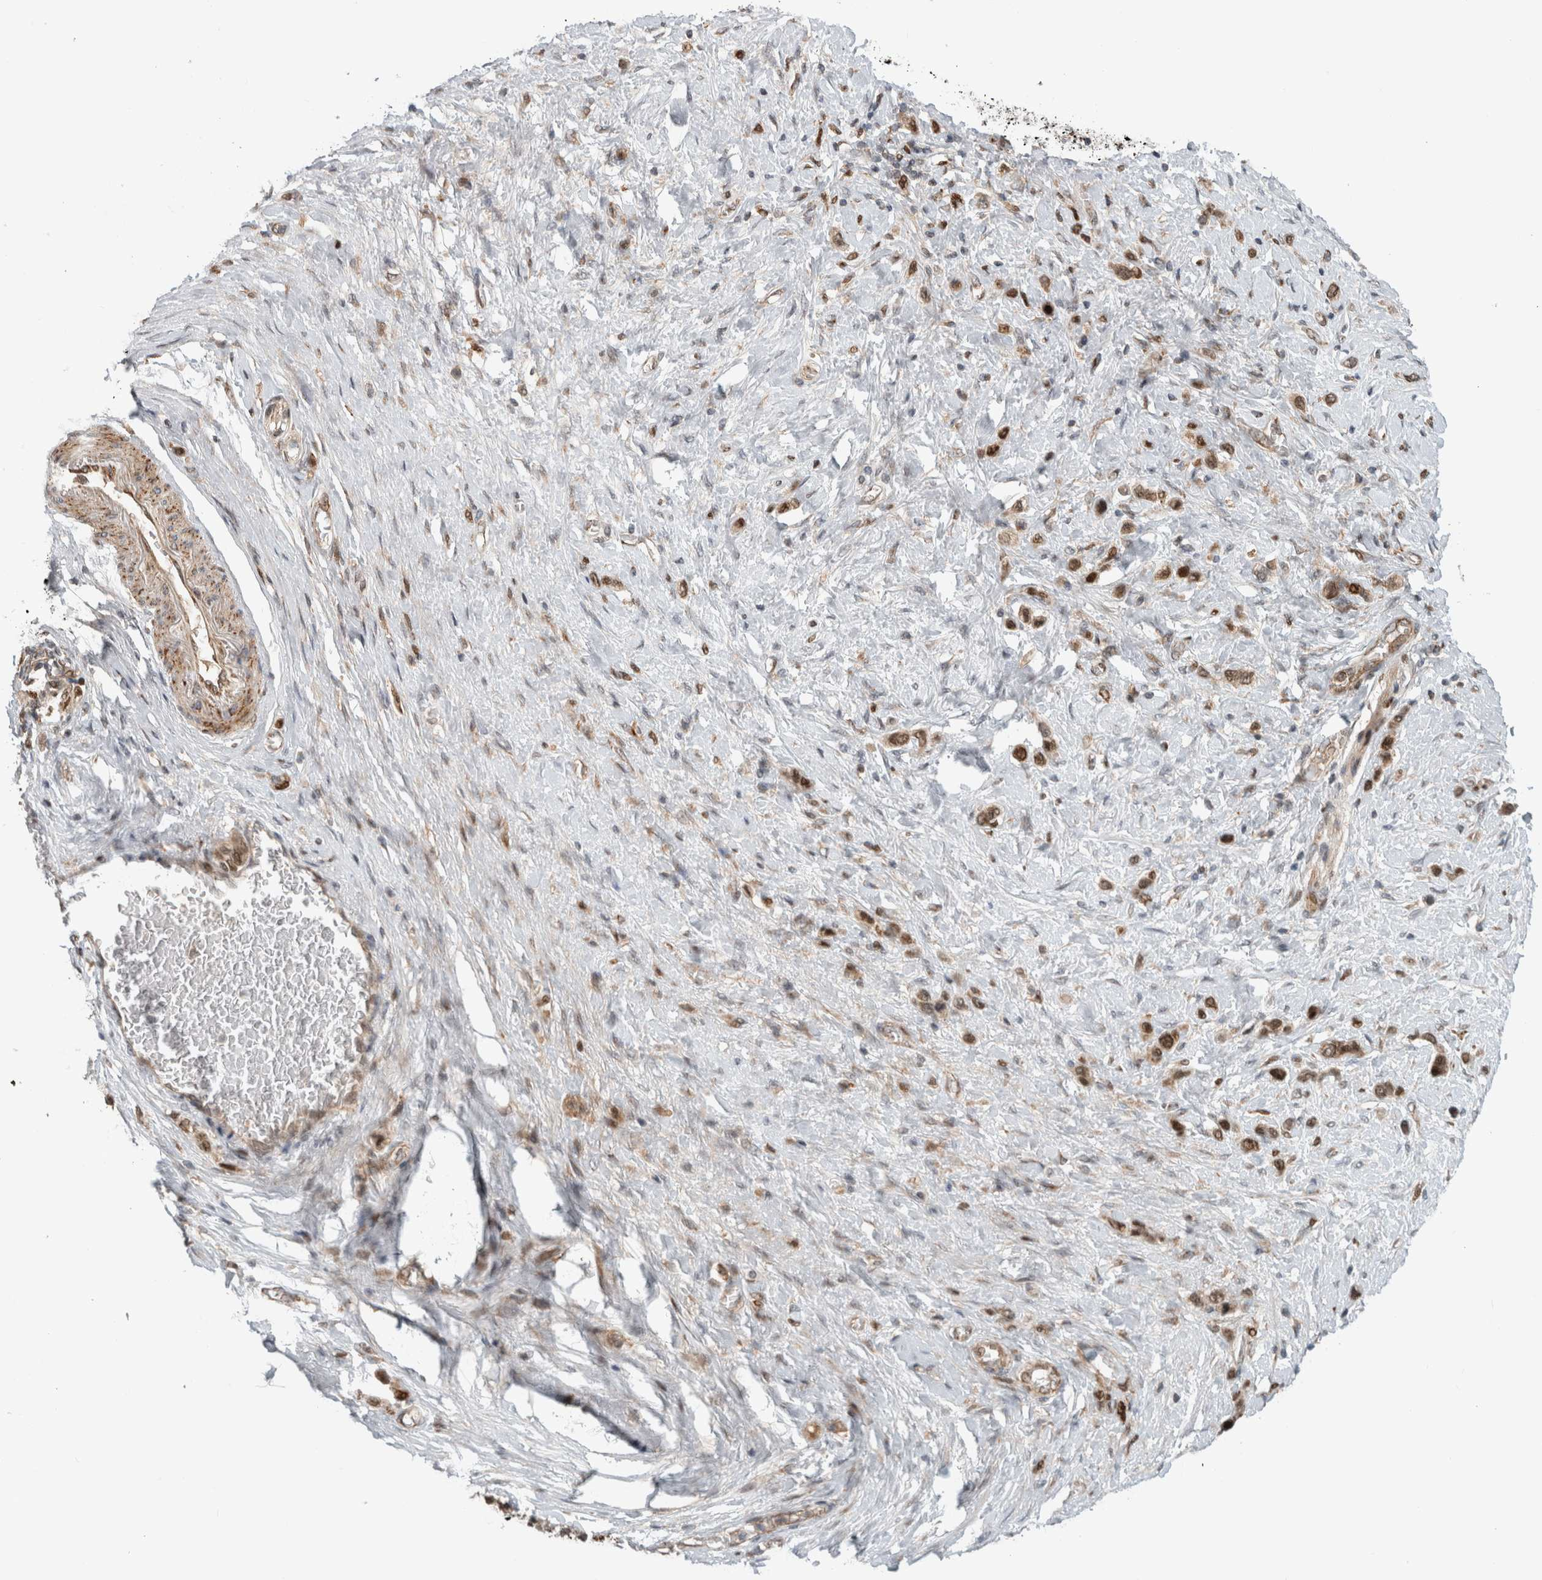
{"staining": {"intensity": "moderate", "quantity": ">75%", "location": "cytoplasmic/membranous,nuclear"}, "tissue": "stomach cancer", "cell_type": "Tumor cells", "image_type": "cancer", "snomed": [{"axis": "morphology", "description": "Adenocarcinoma, NOS"}, {"axis": "topography", "description": "Stomach"}], "caption": "High-power microscopy captured an IHC photomicrograph of adenocarcinoma (stomach), revealing moderate cytoplasmic/membranous and nuclear positivity in approximately >75% of tumor cells.", "gene": "INSRR", "patient": {"sex": "female", "age": 65}}